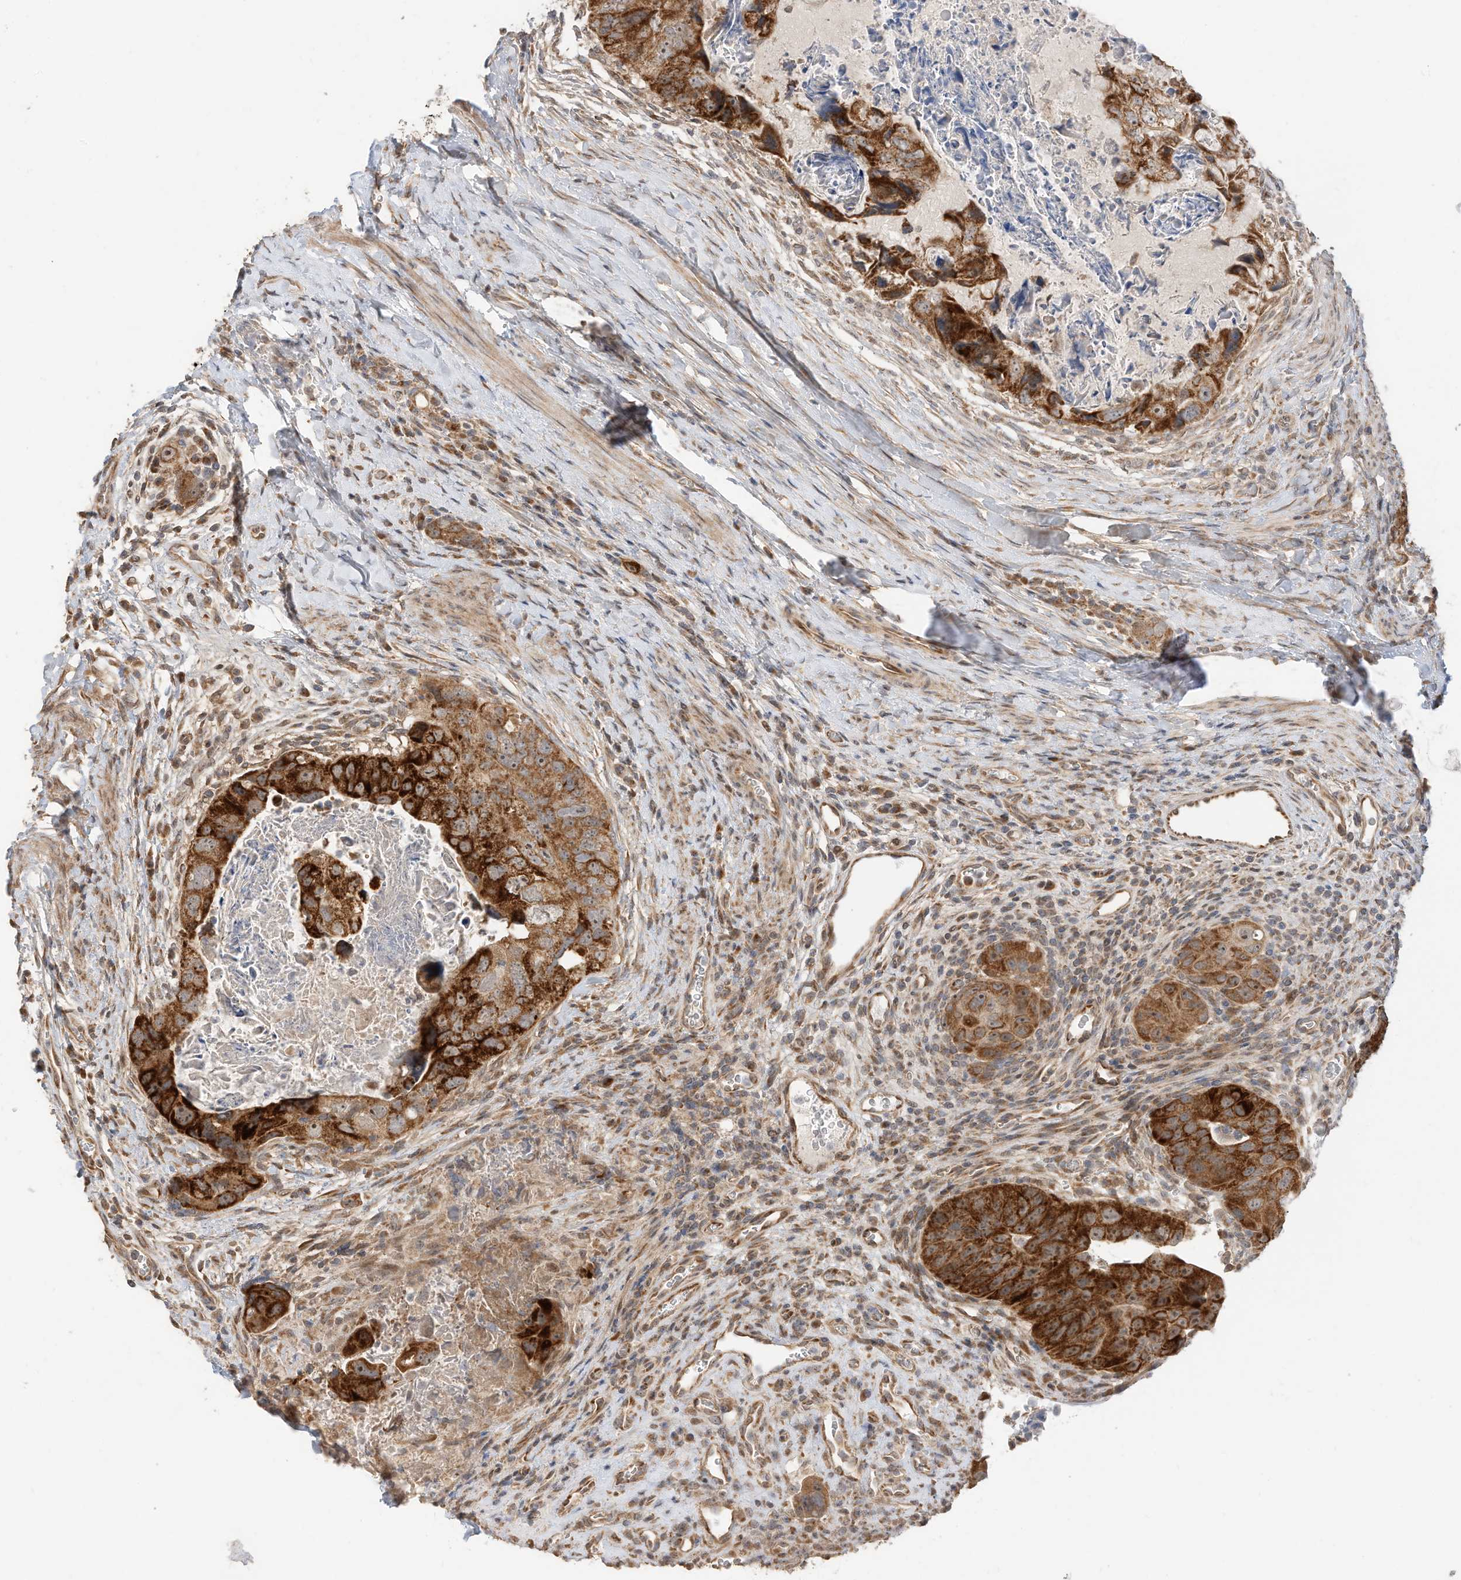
{"staining": {"intensity": "strong", "quantity": ">75%", "location": "cytoplasmic/membranous"}, "tissue": "colorectal cancer", "cell_type": "Tumor cells", "image_type": "cancer", "snomed": [{"axis": "morphology", "description": "Adenocarcinoma, NOS"}, {"axis": "topography", "description": "Rectum"}], "caption": "A brown stain highlights strong cytoplasmic/membranous staining of a protein in colorectal adenocarcinoma tumor cells. (Brightfield microscopy of DAB IHC at high magnification).", "gene": "CAGE1", "patient": {"sex": "male", "age": 59}}